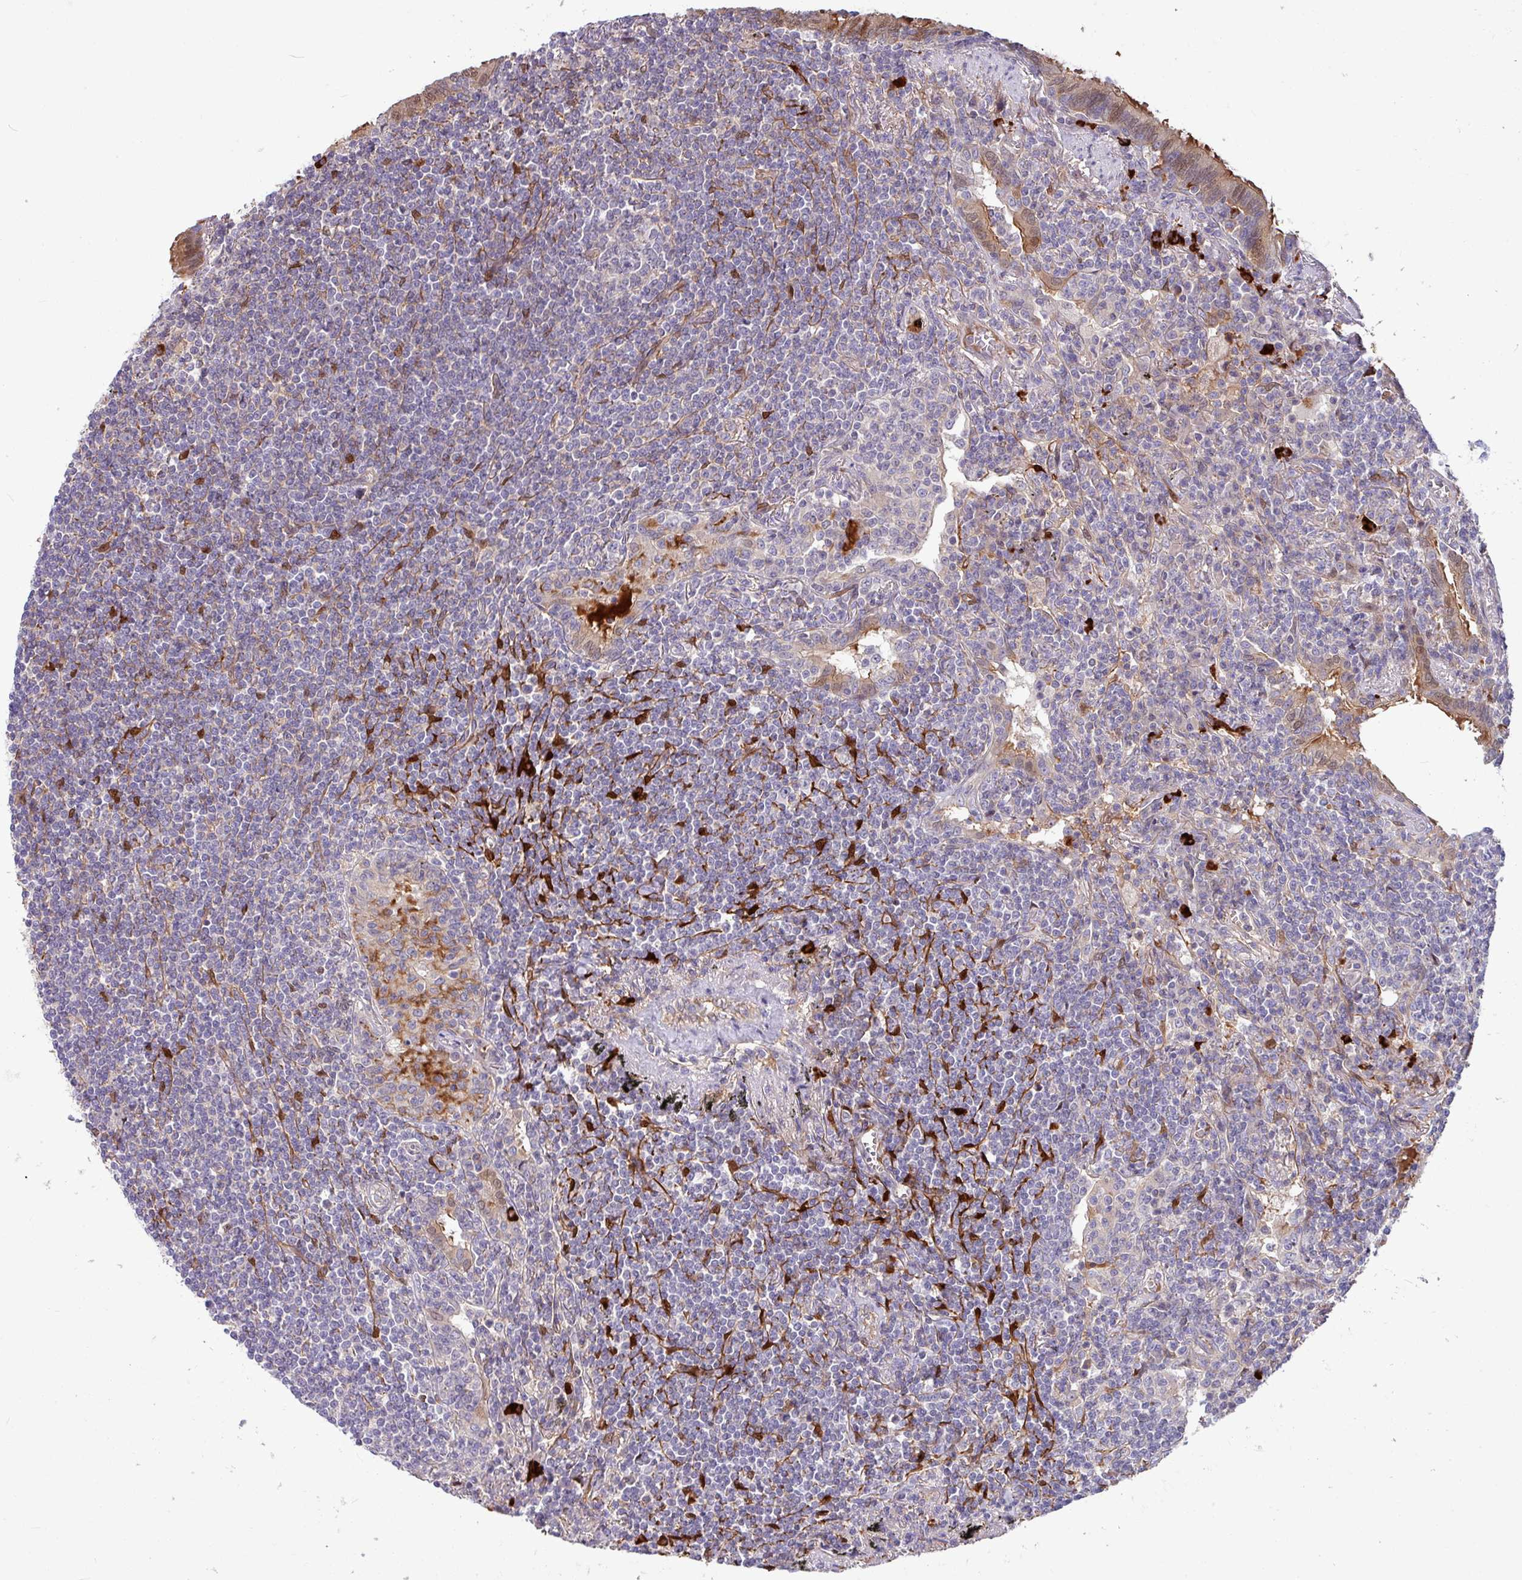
{"staining": {"intensity": "negative", "quantity": "none", "location": "none"}, "tissue": "lymphoma", "cell_type": "Tumor cells", "image_type": "cancer", "snomed": [{"axis": "morphology", "description": "Malignant lymphoma, non-Hodgkin's type, Low grade"}, {"axis": "topography", "description": "Lung"}], "caption": "Immunohistochemical staining of human malignant lymphoma, non-Hodgkin's type (low-grade) shows no significant positivity in tumor cells.", "gene": "B4GALNT4", "patient": {"sex": "female", "age": 71}}